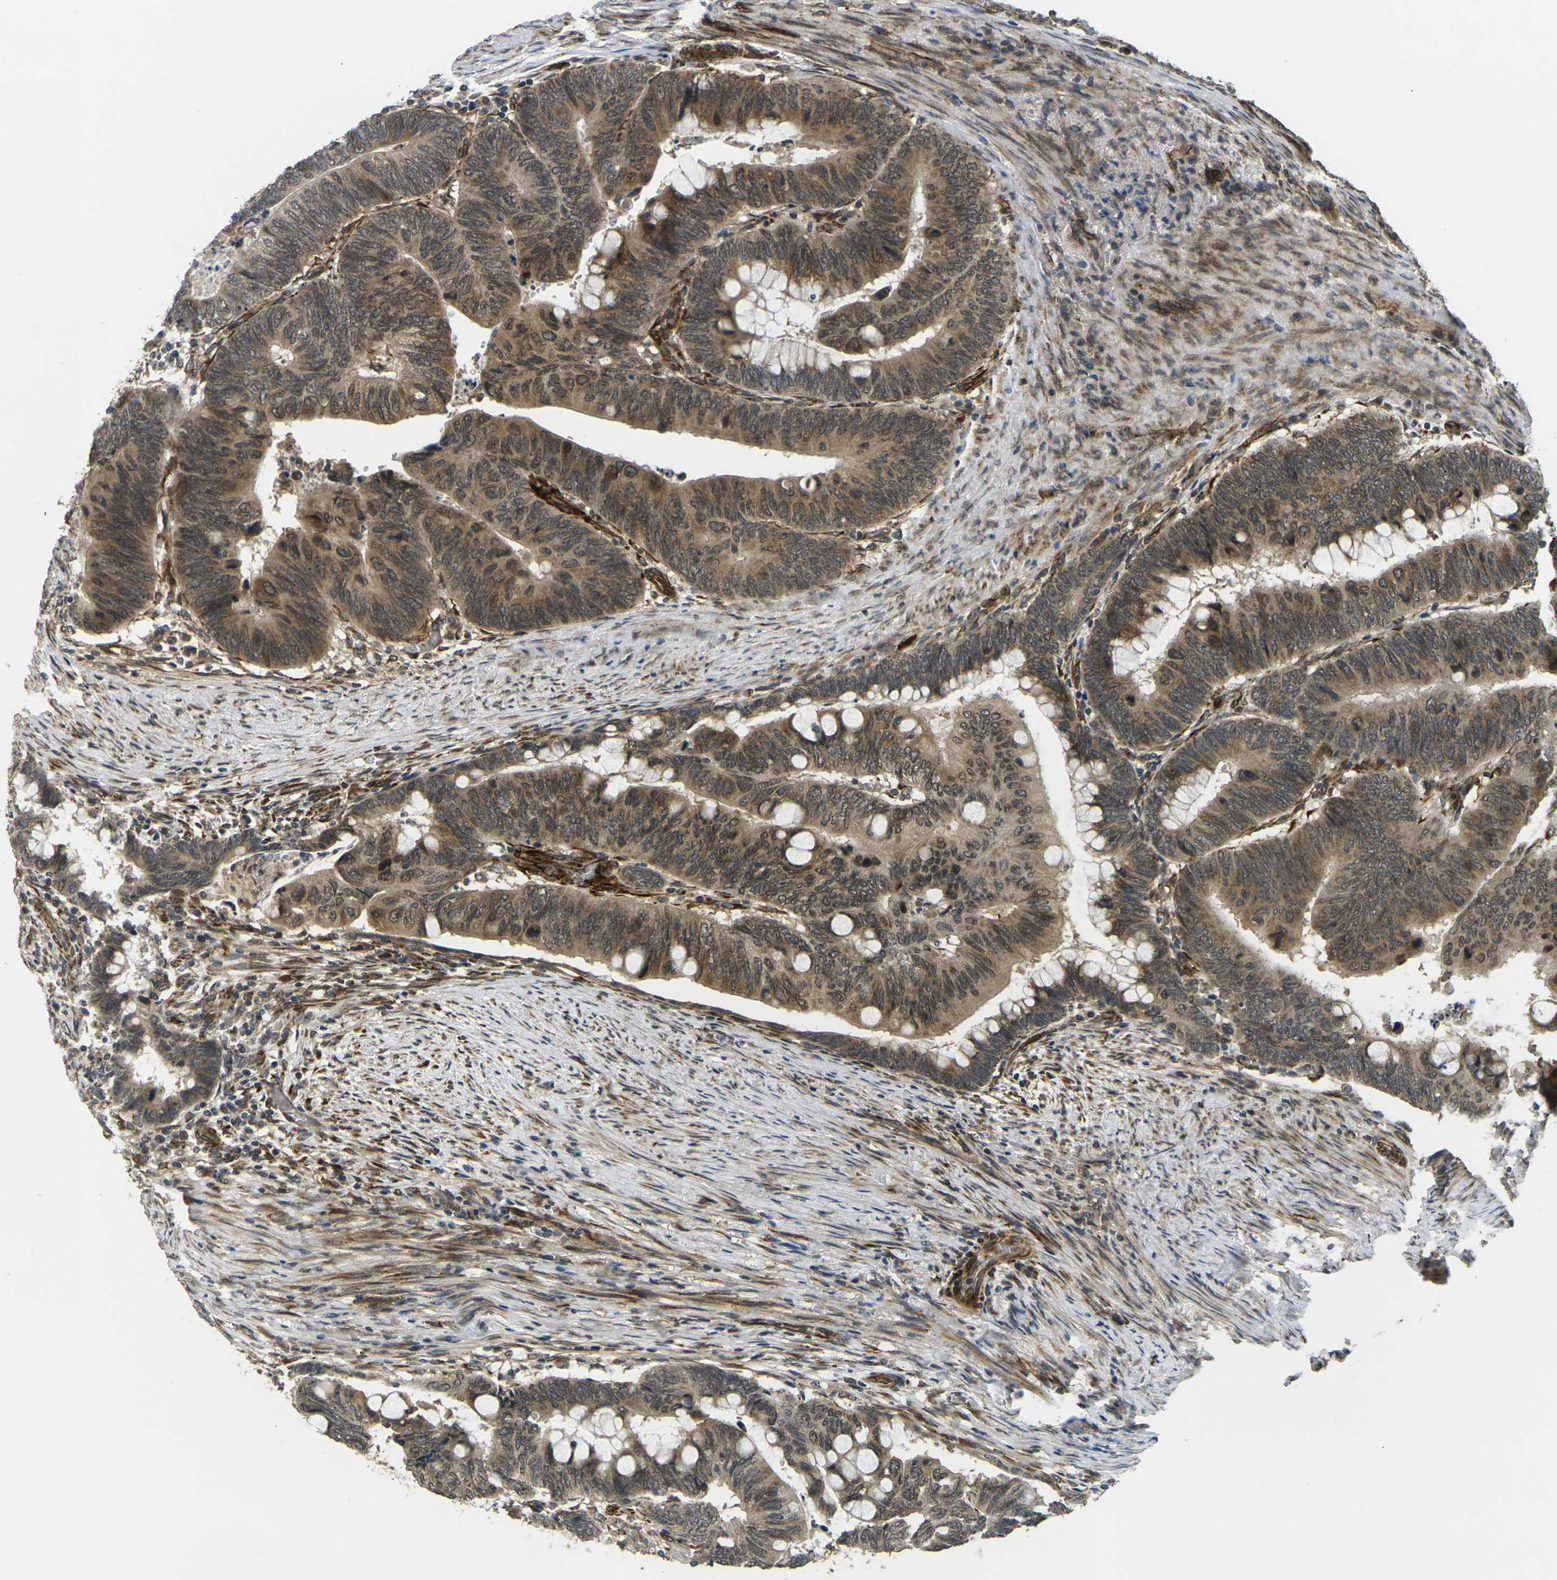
{"staining": {"intensity": "moderate", "quantity": ">75%", "location": "cytoplasmic/membranous"}, "tissue": "colorectal cancer", "cell_type": "Tumor cells", "image_type": "cancer", "snomed": [{"axis": "morphology", "description": "Normal tissue, NOS"}, {"axis": "morphology", "description": "Adenocarcinoma, NOS"}, {"axis": "topography", "description": "Rectum"}, {"axis": "topography", "description": "Peripheral nerve tissue"}], "caption": "IHC micrograph of human colorectal adenocarcinoma stained for a protein (brown), which shows medium levels of moderate cytoplasmic/membranous expression in approximately >75% of tumor cells.", "gene": "FUT11", "patient": {"sex": "male", "age": 92}}